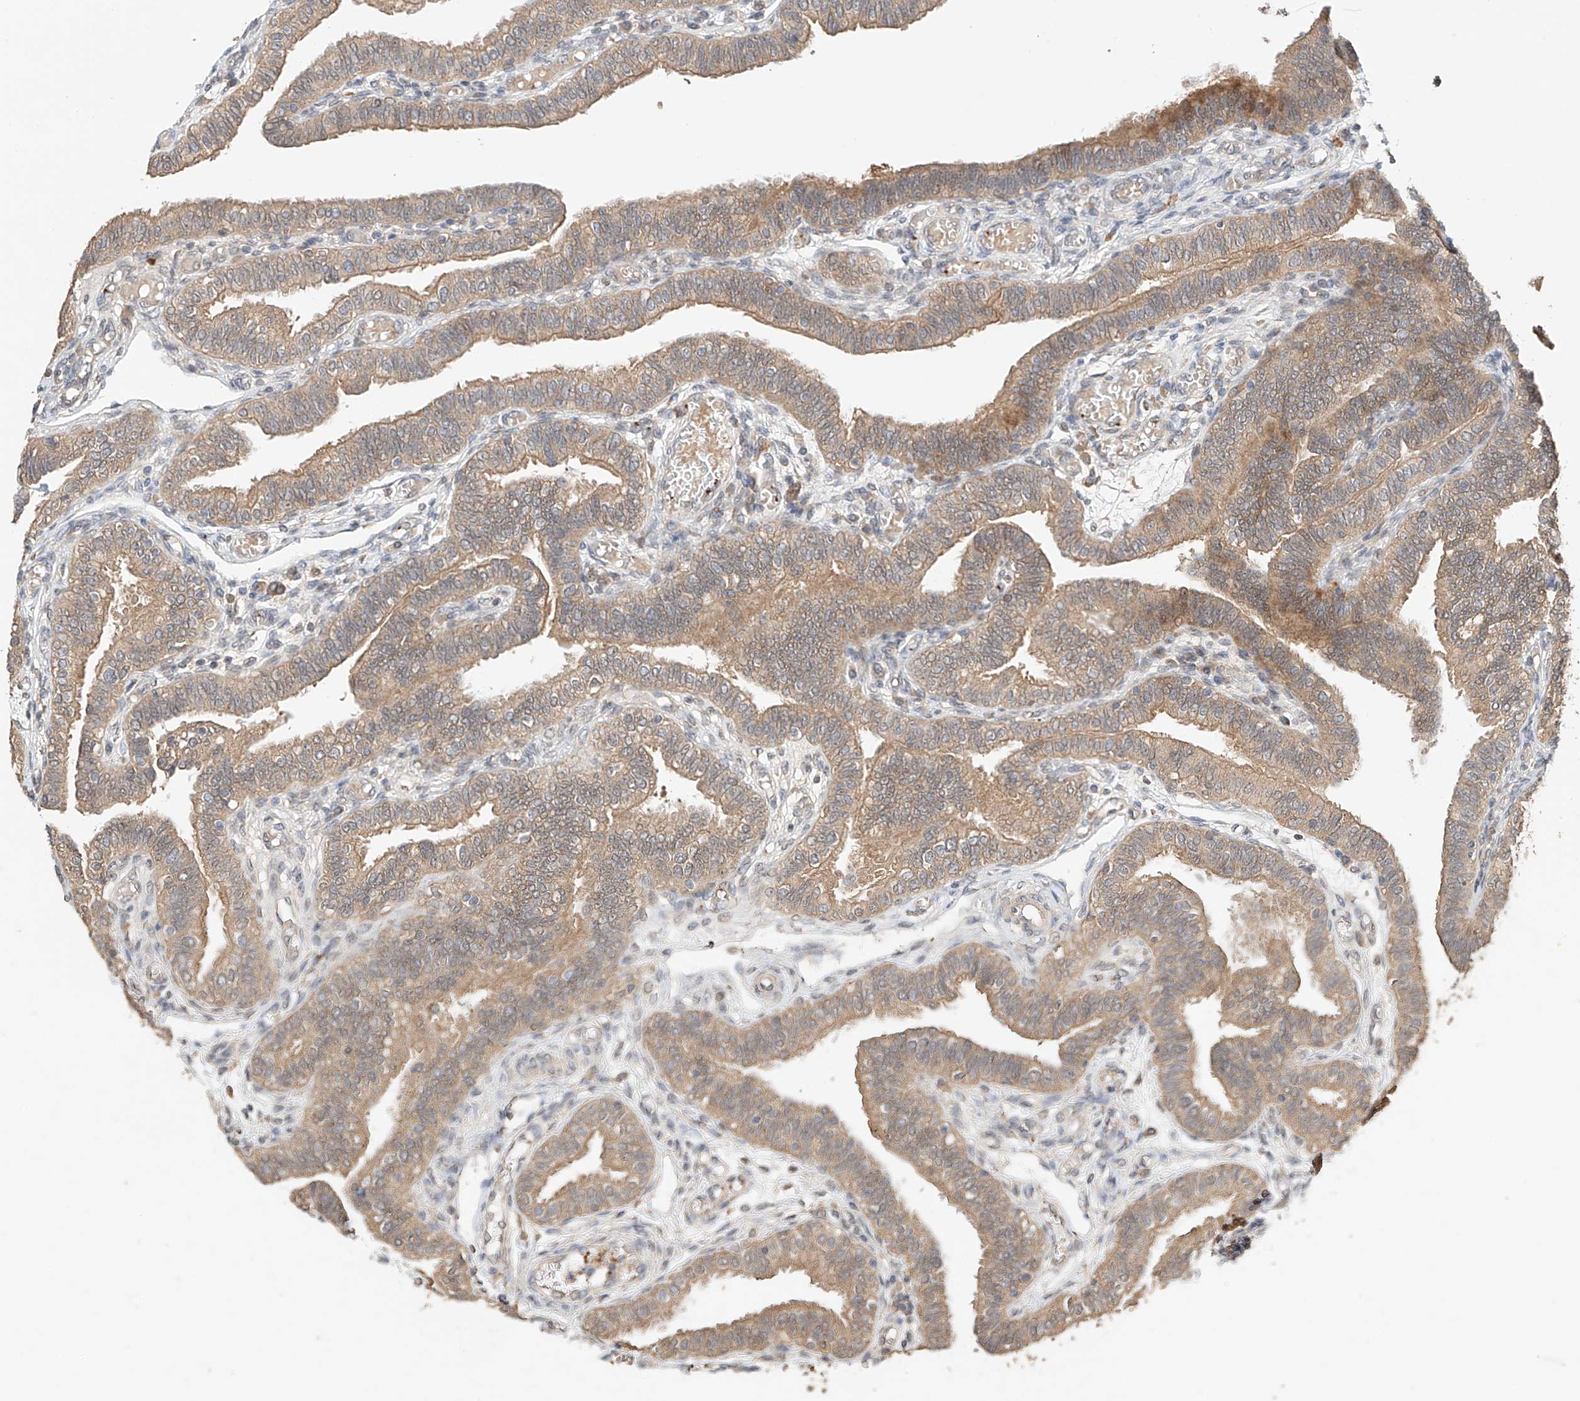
{"staining": {"intensity": "moderate", "quantity": ">75%", "location": "cytoplasmic/membranous"}, "tissue": "fallopian tube", "cell_type": "Glandular cells", "image_type": "normal", "snomed": [{"axis": "morphology", "description": "Normal tissue, NOS"}, {"axis": "topography", "description": "Fallopian tube"}], "caption": "High-magnification brightfield microscopy of unremarkable fallopian tube stained with DAB (brown) and counterstained with hematoxylin (blue). glandular cells exhibit moderate cytoplasmic/membranous staining is appreciated in about>75% of cells.", "gene": "ZFHX2", "patient": {"sex": "female", "age": 39}}